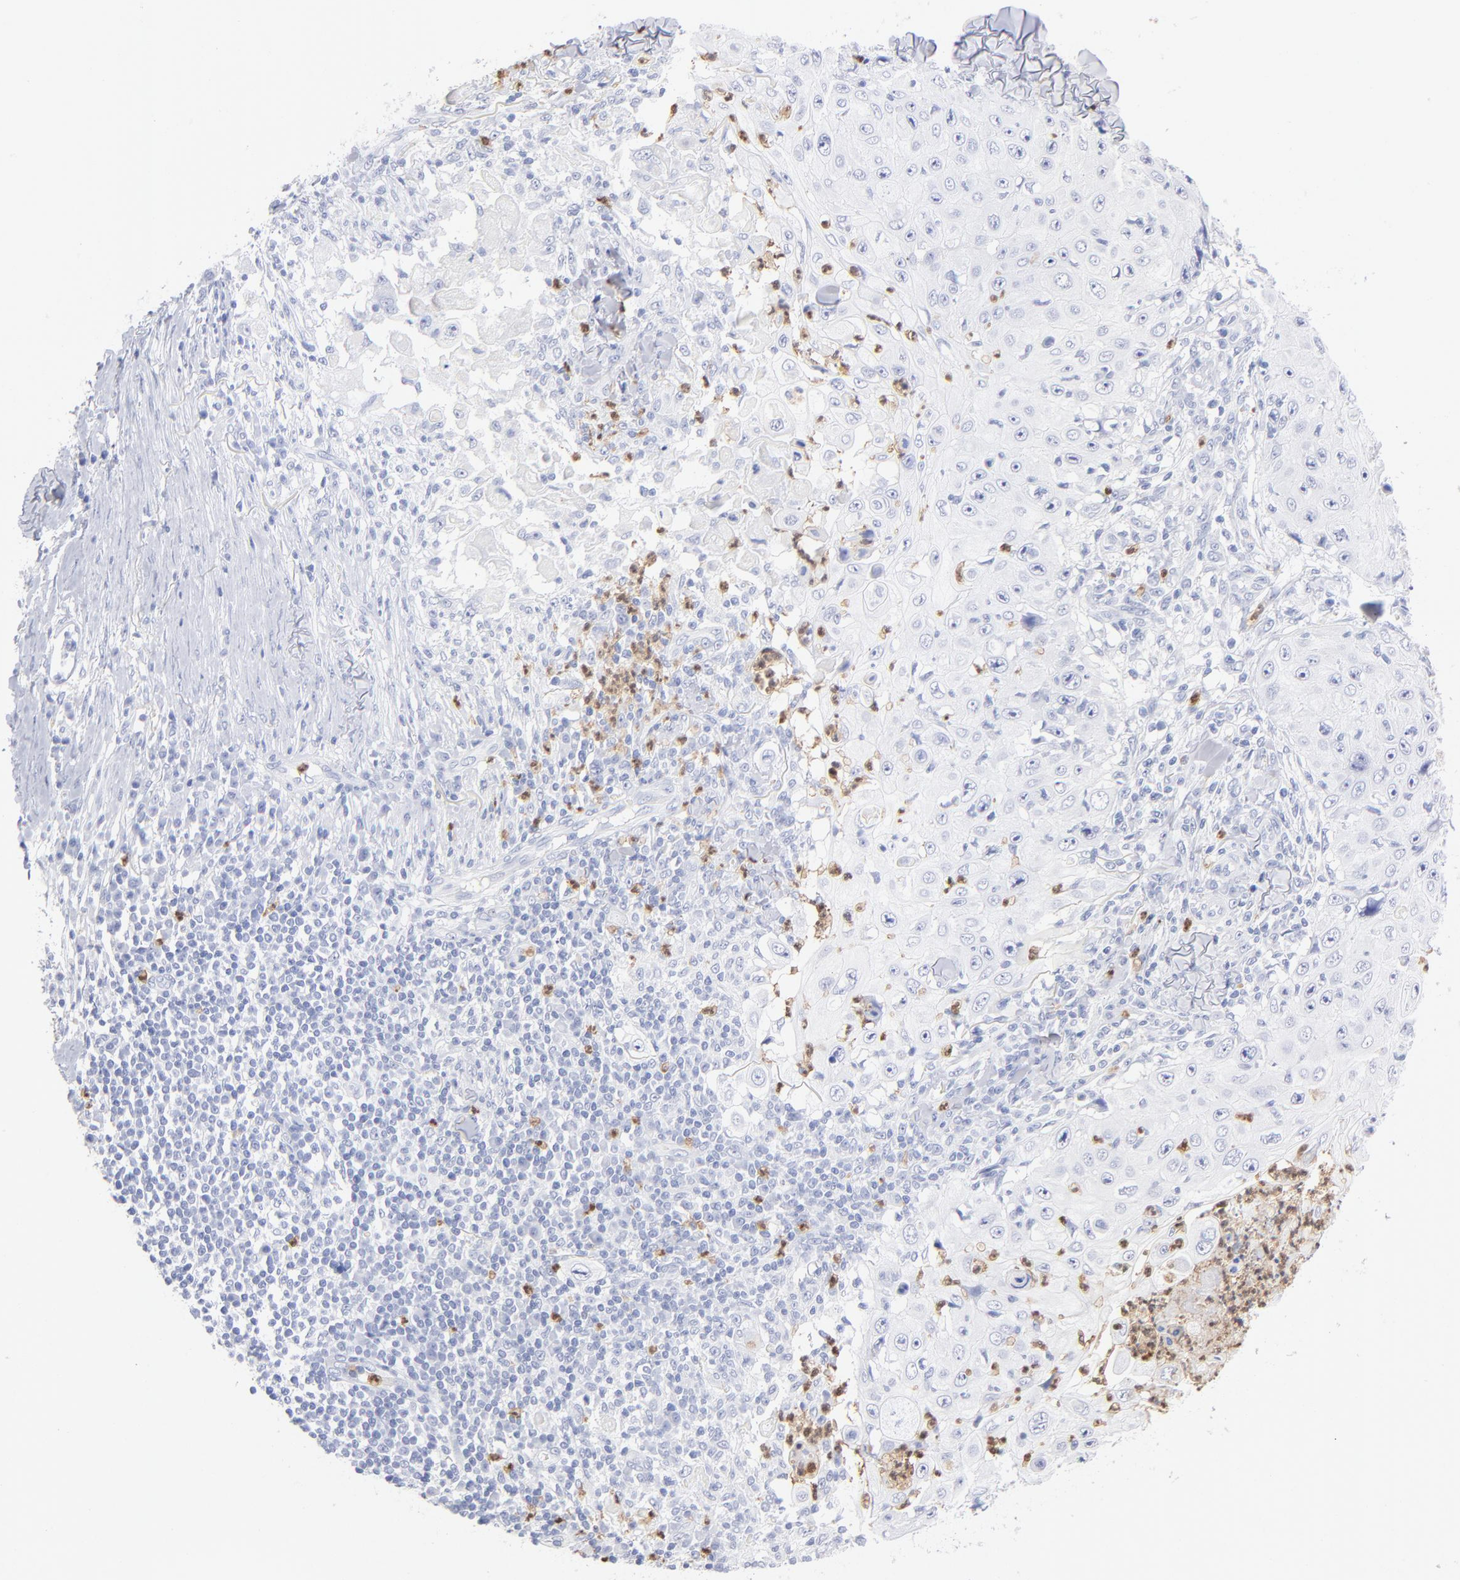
{"staining": {"intensity": "negative", "quantity": "none", "location": "none"}, "tissue": "skin cancer", "cell_type": "Tumor cells", "image_type": "cancer", "snomed": [{"axis": "morphology", "description": "Squamous cell carcinoma, NOS"}, {"axis": "topography", "description": "Skin"}], "caption": "A micrograph of skin squamous cell carcinoma stained for a protein exhibits no brown staining in tumor cells.", "gene": "ARG1", "patient": {"sex": "male", "age": 86}}